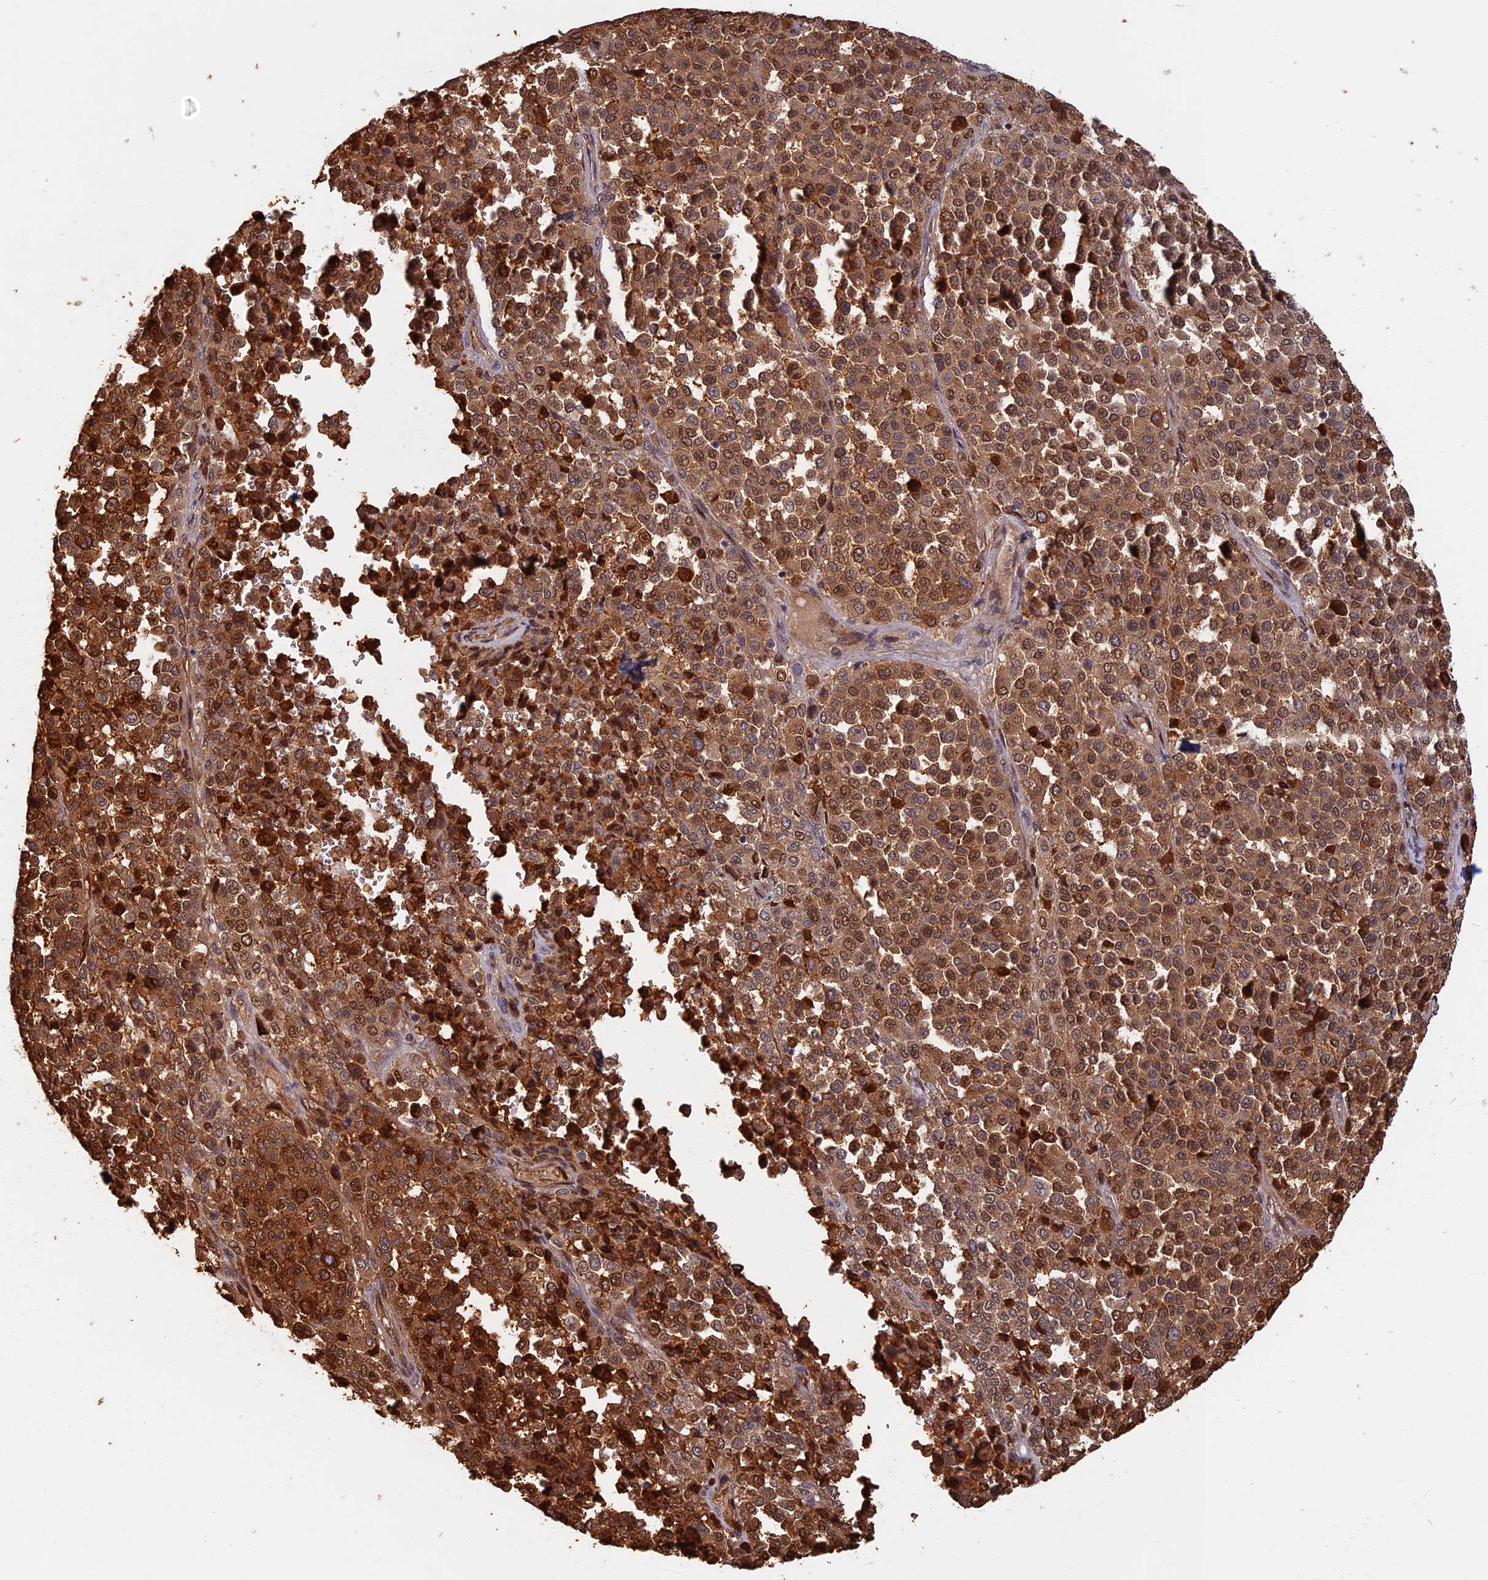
{"staining": {"intensity": "moderate", "quantity": ">75%", "location": "cytoplasmic/membranous,nuclear"}, "tissue": "melanoma", "cell_type": "Tumor cells", "image_type": "cancer", "snomed": [{"axis": "morphology", "description": "Malignant melanoma, Metastatic site"}, {"axis": "topography", "description": "Pancreas"}], "caption": "Moderate cytoplasmic/membranous and nuclear staining for a protein is present in about >75% of tumor cells of melanoma using IHC.", "gene": "SPG11", "patient": {"sex": "female", "age": 30}}